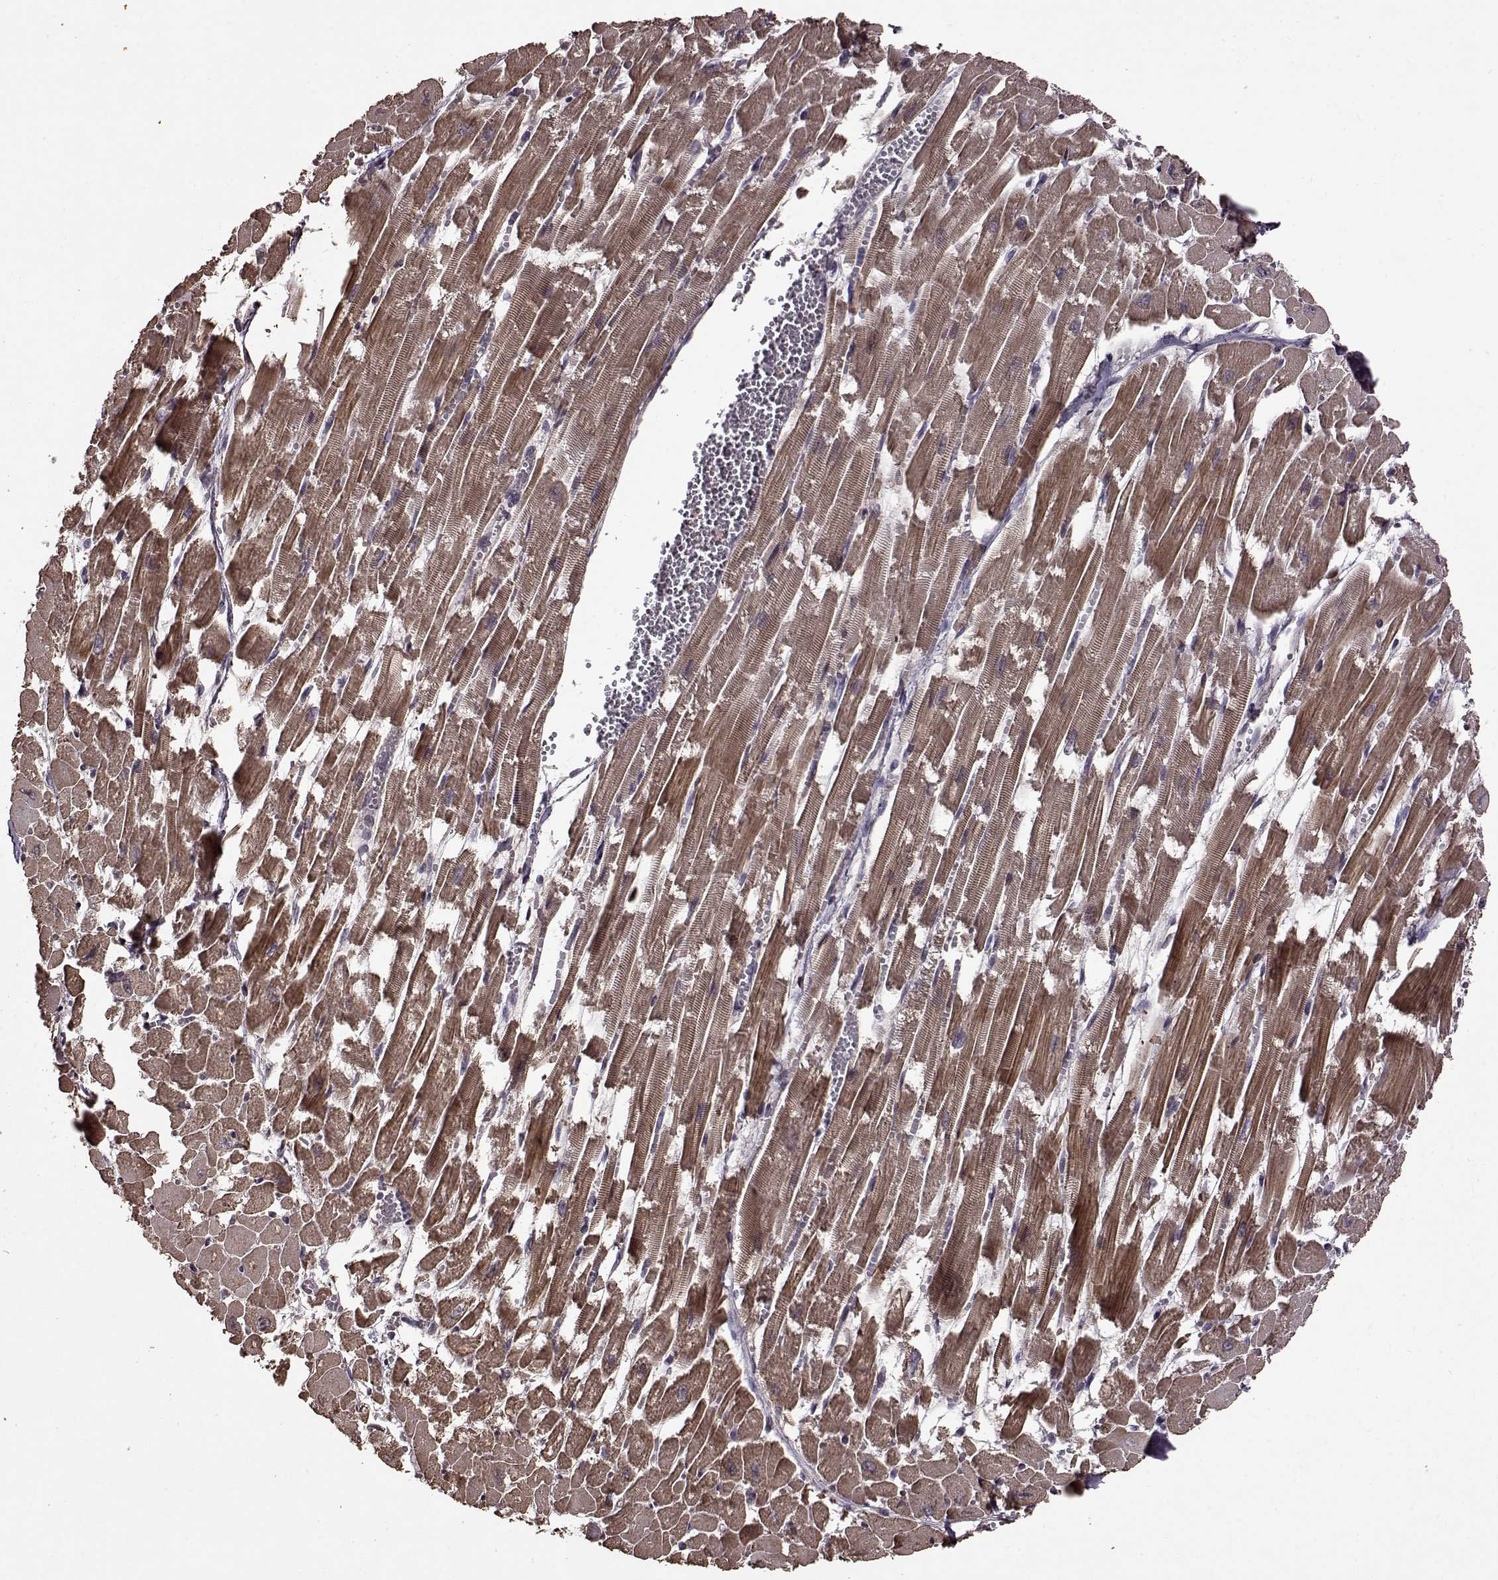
{"staining": {"intensity": "moderate", "quantity": "25%-75%", "location": "cytoplasmic/membranous"}, "tissue": "heart muscle", "cell_type": "Cardiomyocytes", "image_type": "normal", "snomed": [{"axis": "morphology", "description": "Normal tissue, NOS"}, {"axis": "topography", "description": "Heart"}], "caption": "Human heart muscle stained for a protein (brown) shows moderate cytoplasmic/membranous positive positivity in about 25%-75% of cardiomyocytes.", "gene": "FBXW11", "patient": {"sex": "female", "age": 52}}